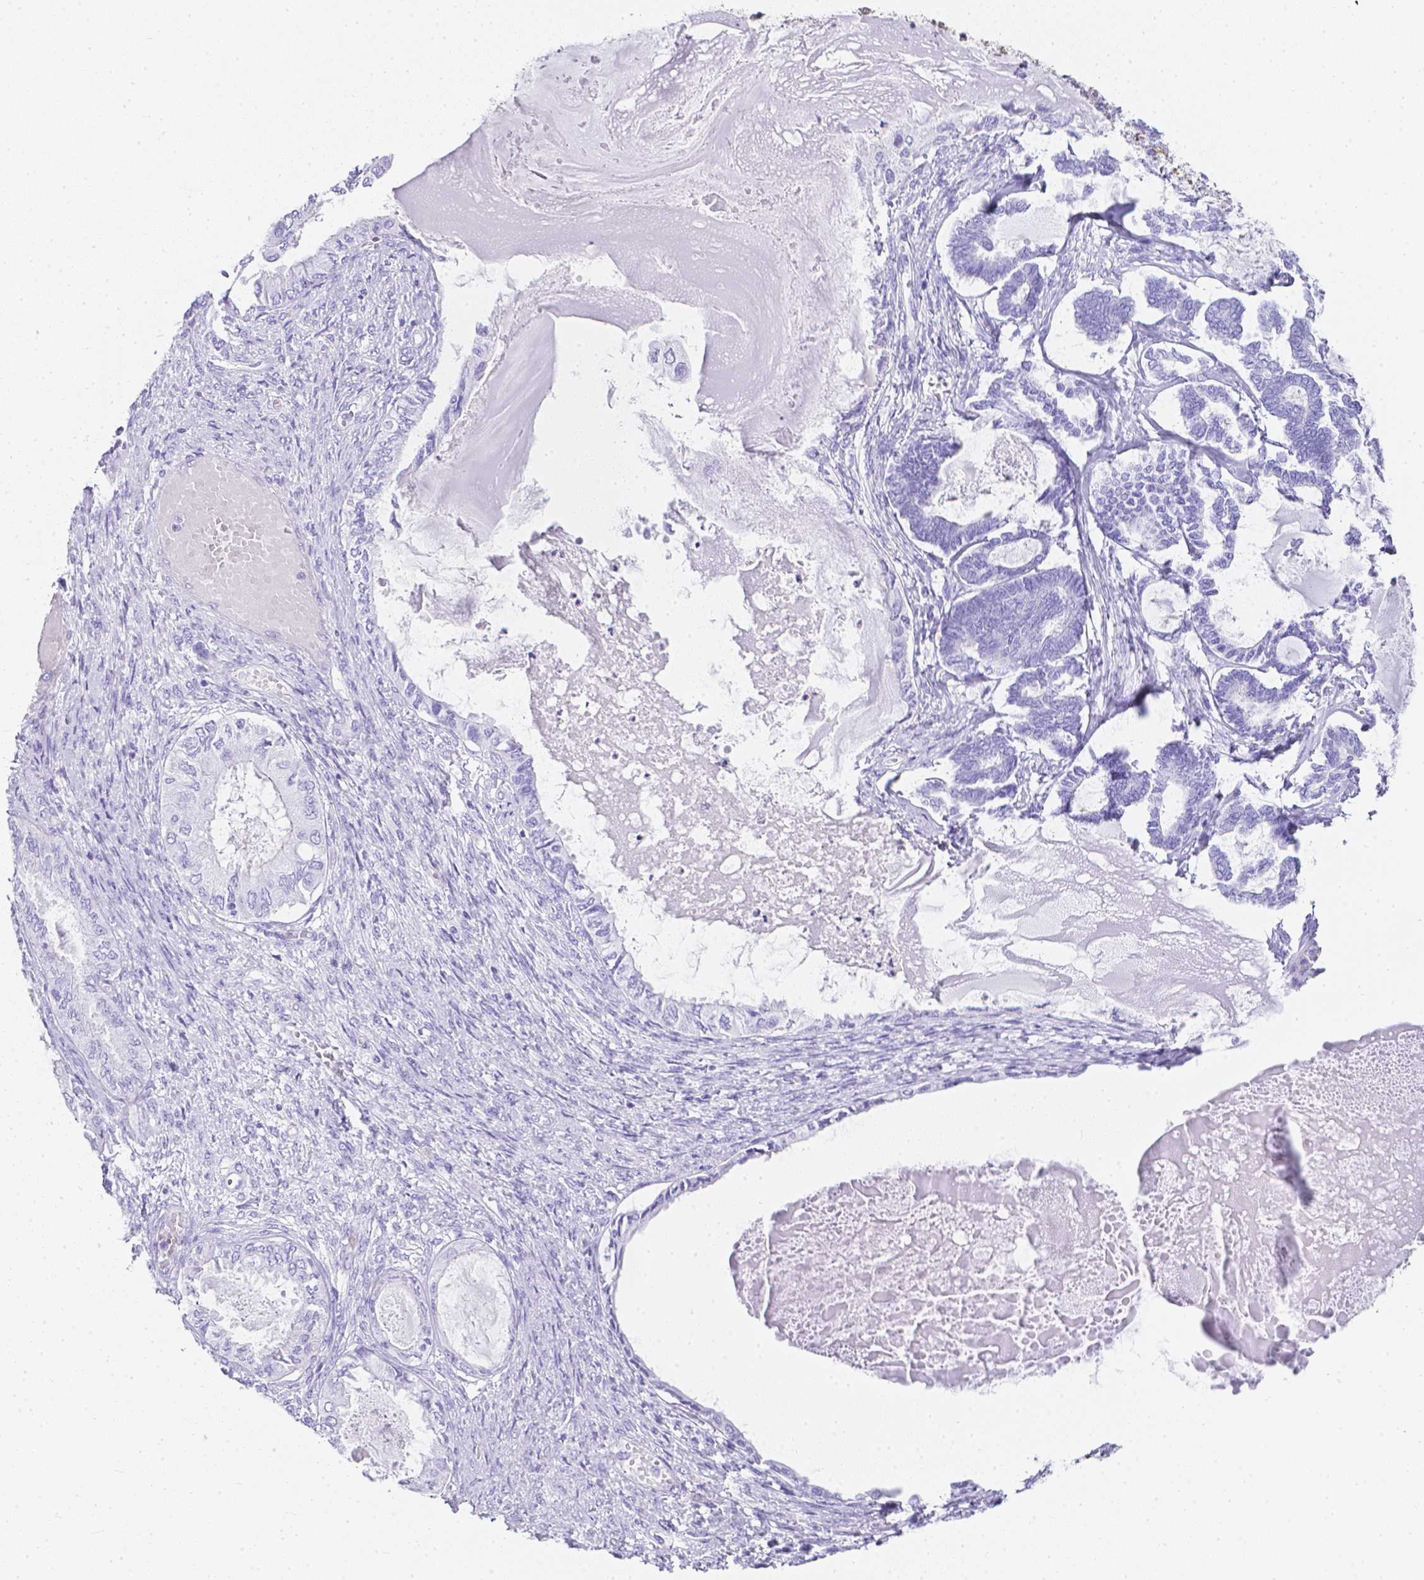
{"staining": {"intensity": "negative", "quantity": "none", "location": "none"}, "tissue": "ovarian cancer", "cell_type": "Tumor cells", "image_type": "cancer", "snomed": [{"axis": "morphology", "description": "Carcinoma, endometroid"}, {"axis": "topography", "description": "Ovary"}], "caption": "The photomicrograph shows no significant staining in tumor cells of ovarian endometroid carcinoma.", "gene": "LGALS4", "patient": {"sex": "female", "age": 70}}